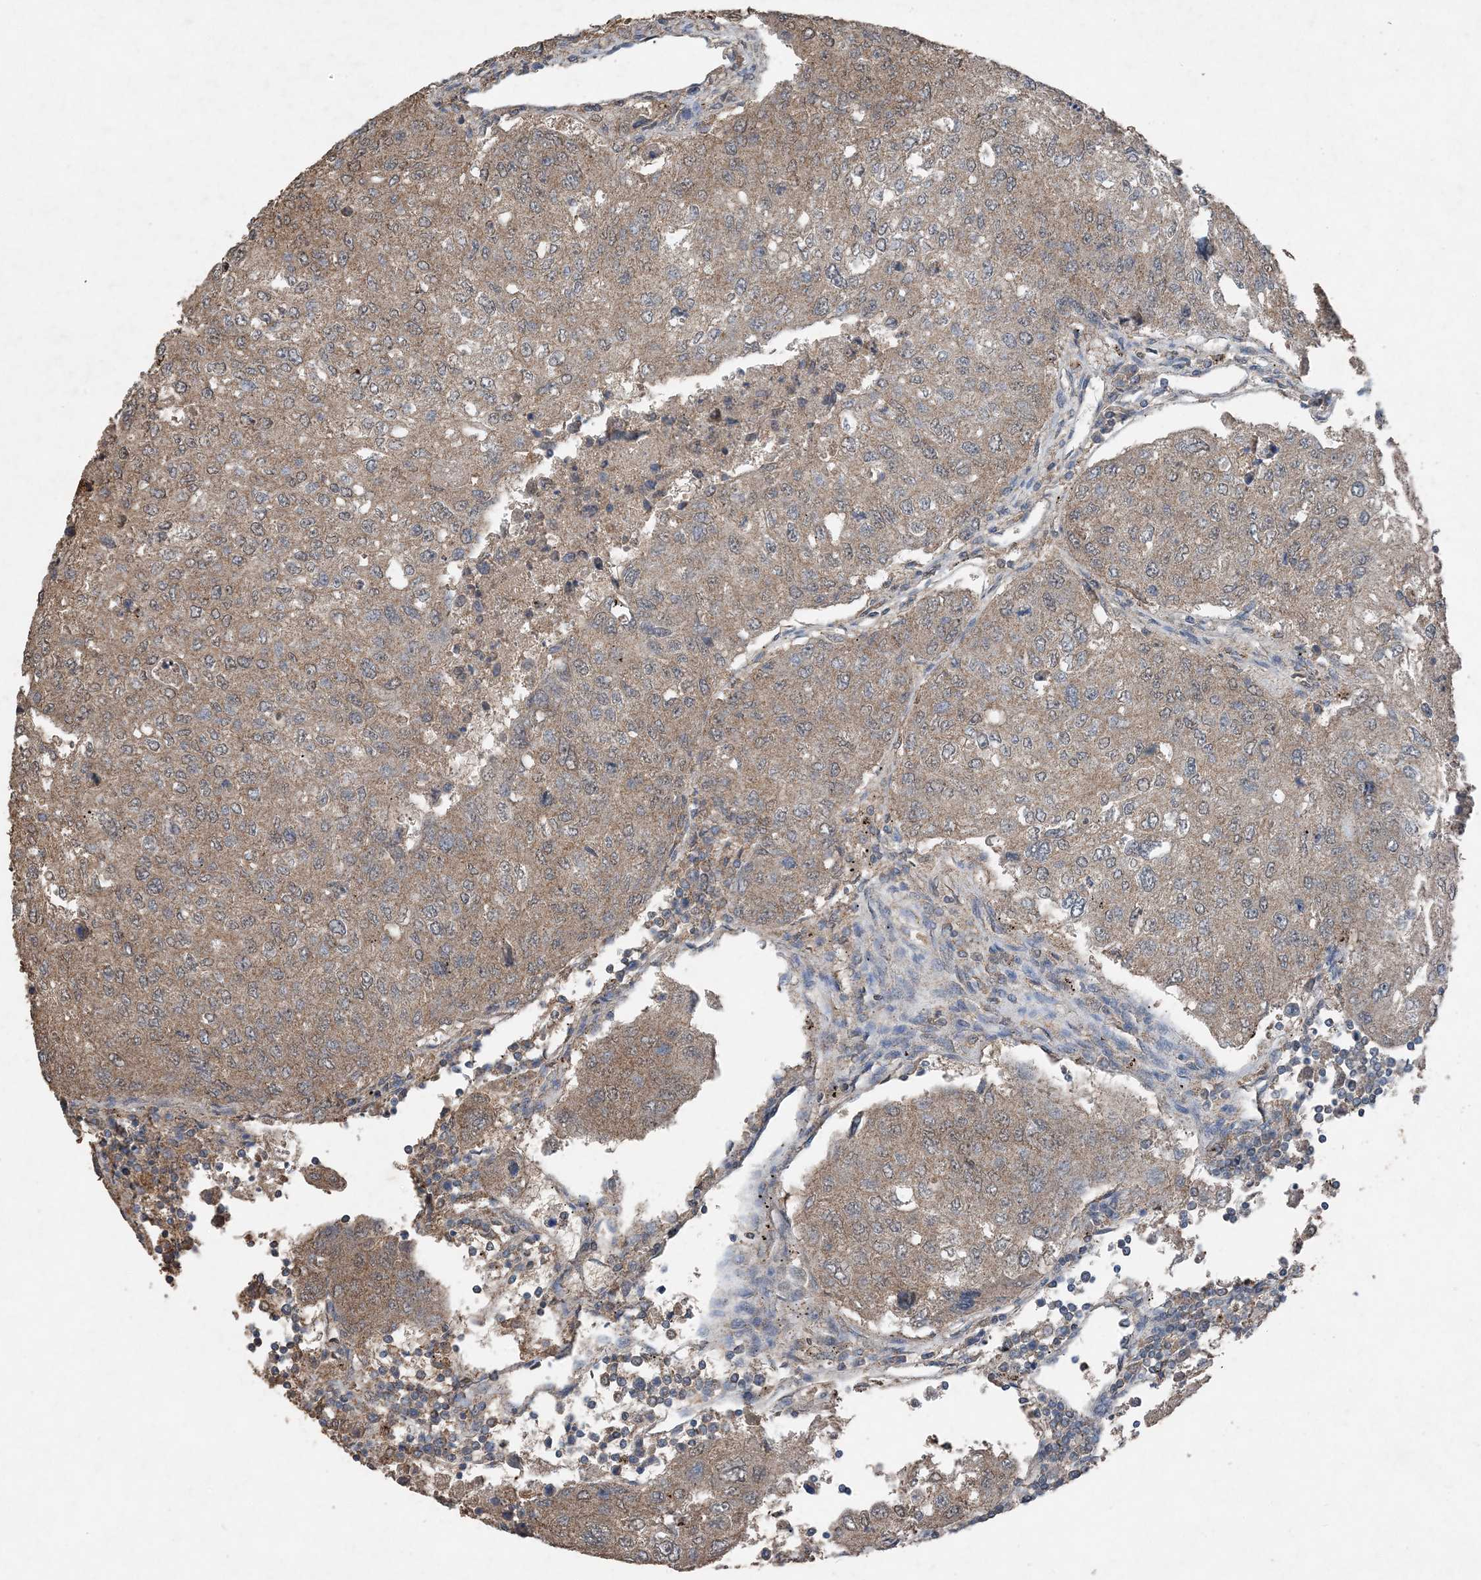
{"staining": {"intensity": "weak", "quantity": ">75%", "location": "cytoplasmic/membranous"}, "tissue": "urothelial cancer", "cell_type": "Tumor cells", "image_type": "cancer", "snomed": [{"axis": "morphology", "description": "Urothelial carcinoma, High grade"}, {"axis": "topography", "description": "Lymph node"}, {"axis": "topography", "description": "Urinary bladder"}], "caption": "Human urothelial cancer stained for a protein (brown) shows weak cytoplasmic/membranous positive positivity in about >75% of tumor cells.", "gene": "FCN3", "patient": {"sex": "male", "age": 51}}